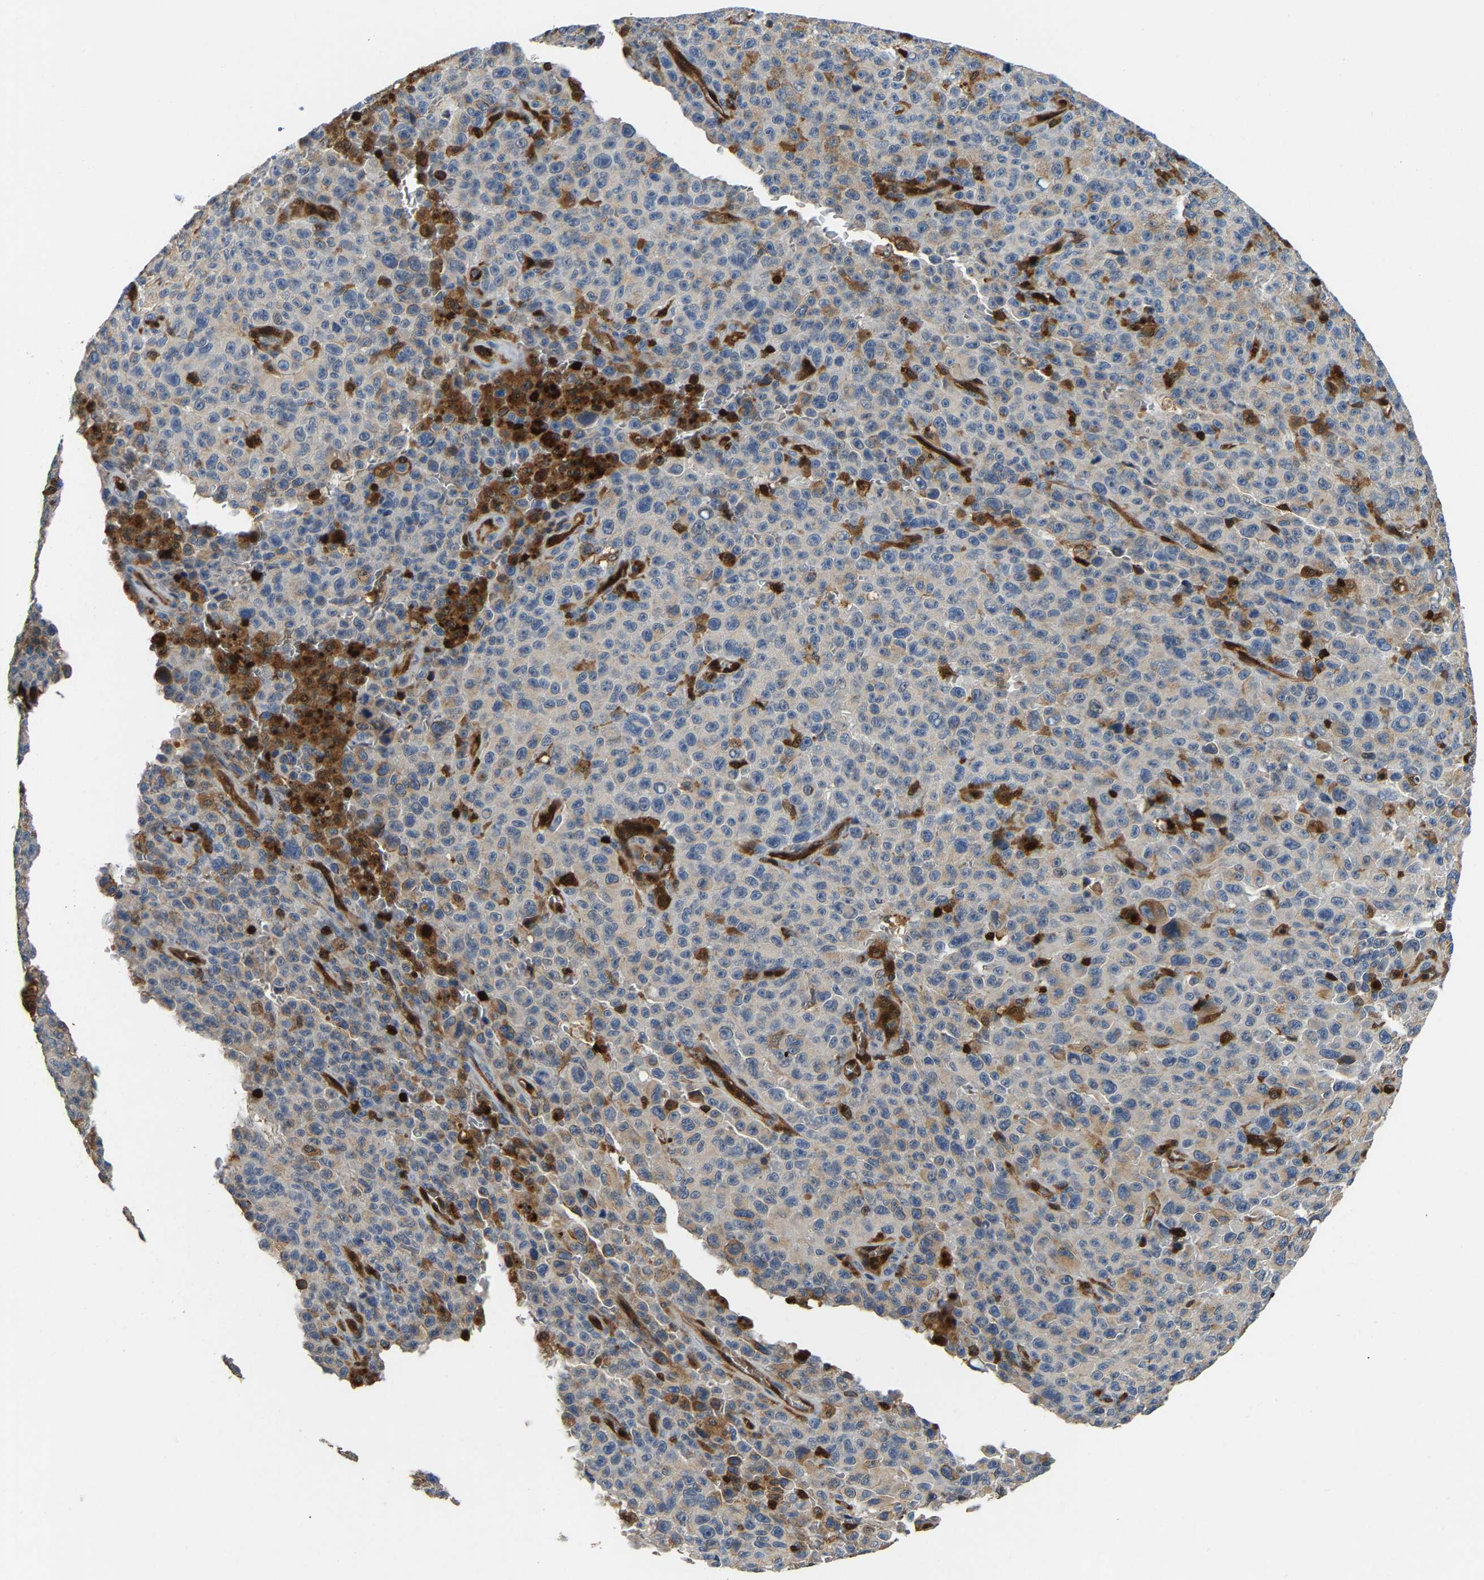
{"staining": {"intensity": "moderate", "quantity": "<25%", "location": "cytoplasmic/membranous"}, "tissue": "melanoma", "cell_type": "Tumor cells", "image_type": "cancer", "snomed": [{"axis": "morphology", "description": "Malignant melanoma, NOS"}, {"axis": "topography", "description": "Skin"}], "caption": "A low amount of moderate cytoplasmic/membranous positivity is seen in approximately <25% of tumor cells in malignant melanoma tissue. The protein of interest is shown in brown color, while the nuclei are stained blue.", "gene": "GIMAP7", "patient": {"sex": "female", "age": 82}}